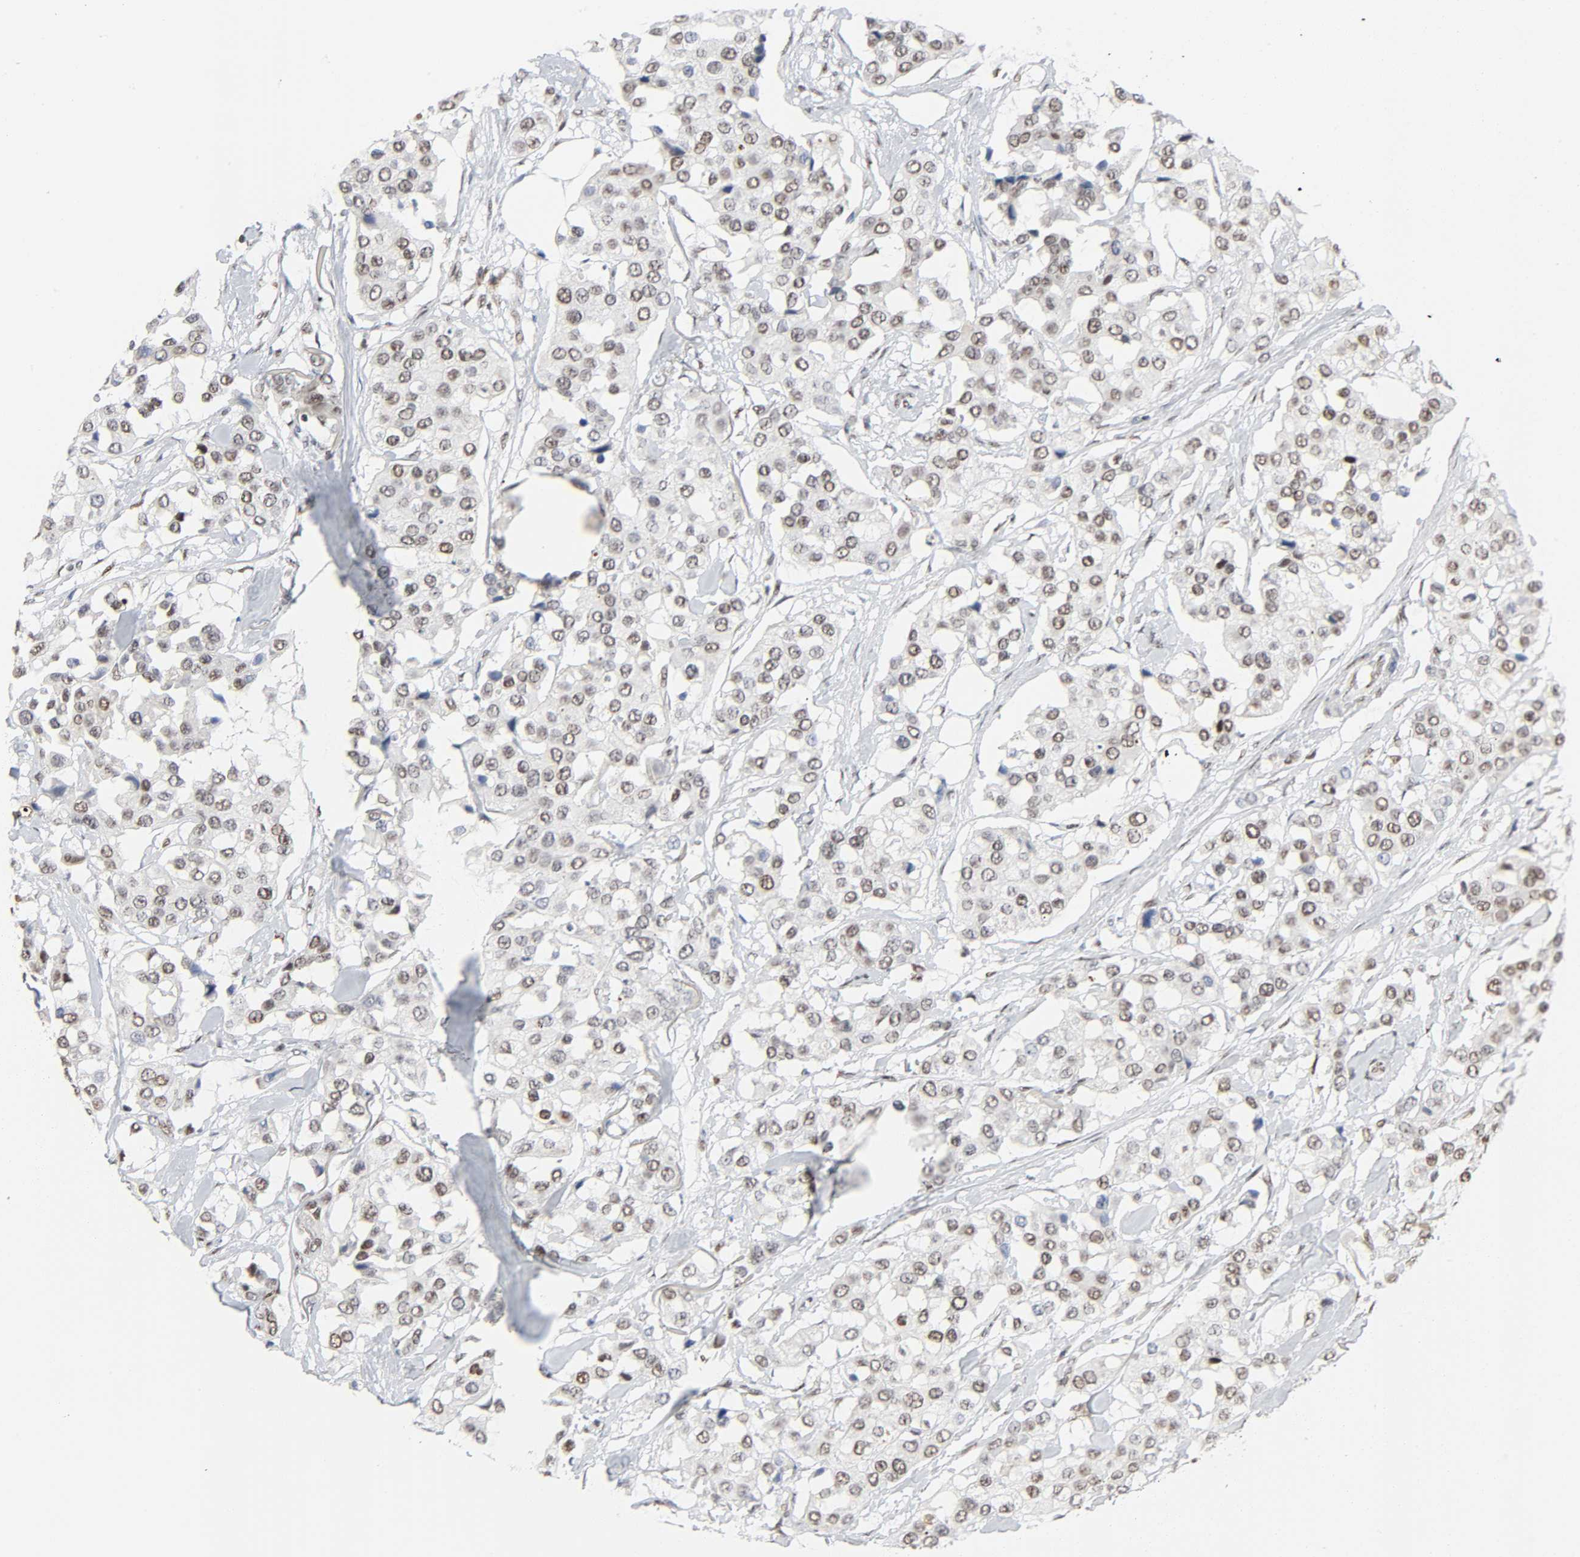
{"staining": {"intensity": "moderate", "quantity": ">75%", "location": "nuclear"}, "tissue": "breast cancer", "cell_type": "Tumor cells", "image_type": "cancer", "snomed": [{"axis": "morphology", "description": "Duct carcinoma"}, {"axis": "topography", "description": "Breast"}], "caption": "Tumor cells reveal moderate nuclear staining in approximately >75% of cells in breast cancer.", "gene": "CREBBP", "patient": {"sex": "female", "age": 93}}